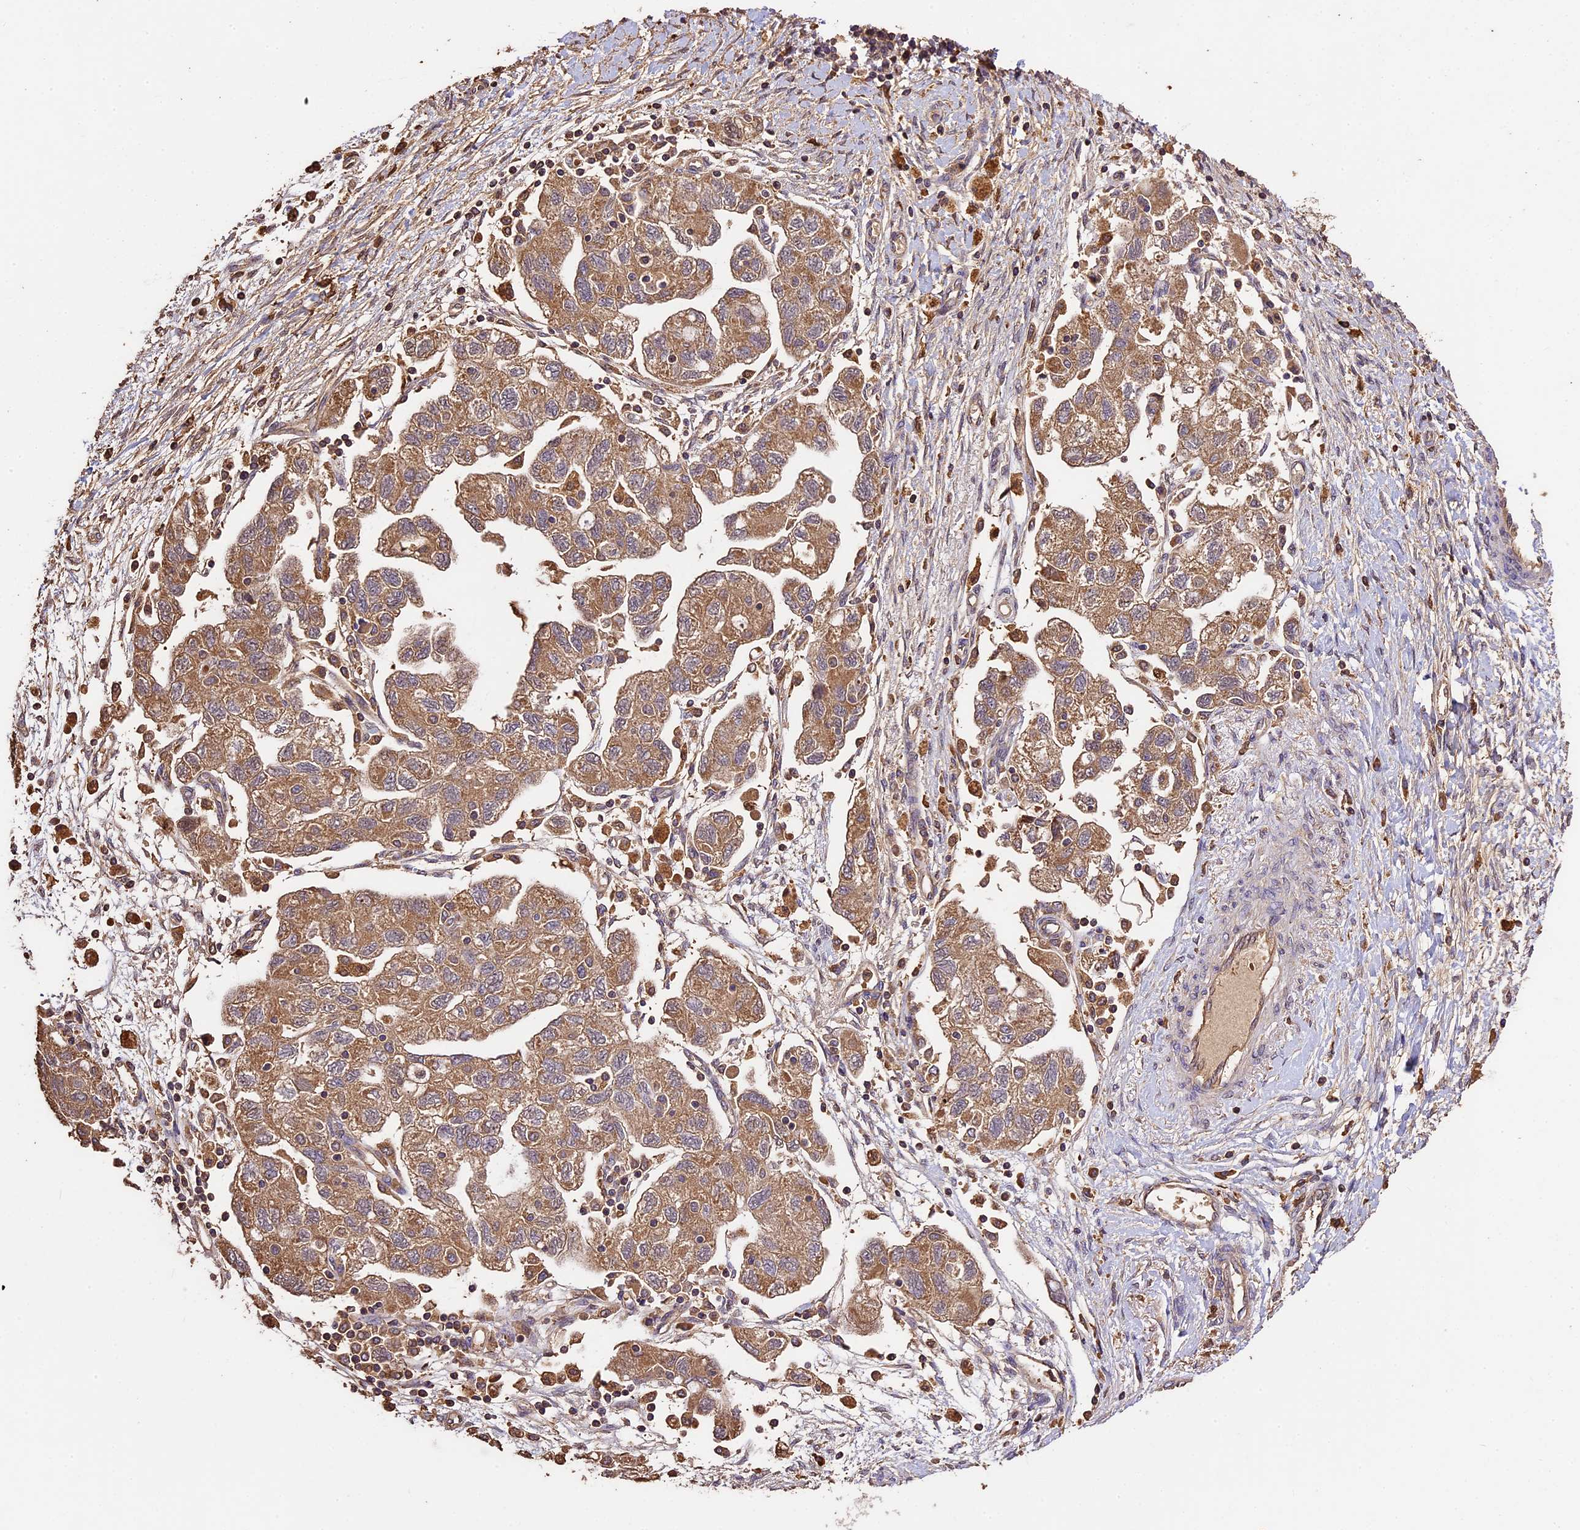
{"staining": {"intensity": "moderate", "quantity": ">75%", "location": "cytoplasmic/membranous"}, "tissue": "ovarian cancer", "cell_type": "Tumor cells", "image_type": "cancer", "snomed": [{"axis": "morphology", "description": "Carcinoma, NOS"}, {"axis": "morphology", "description": "Cystadenocarcinoma, serous, NOS"}, {"axis": "topography", "description": "Ovary"}], "caption": "The immunohistochemical stain labels moderate cytoplasmic/membranous positivity in tumor cells of ovarian cancer (serous cystadenocarcinoma) tissue.", "gene": "CRLF1", "patient": {"sex": "female", "age": 69}}